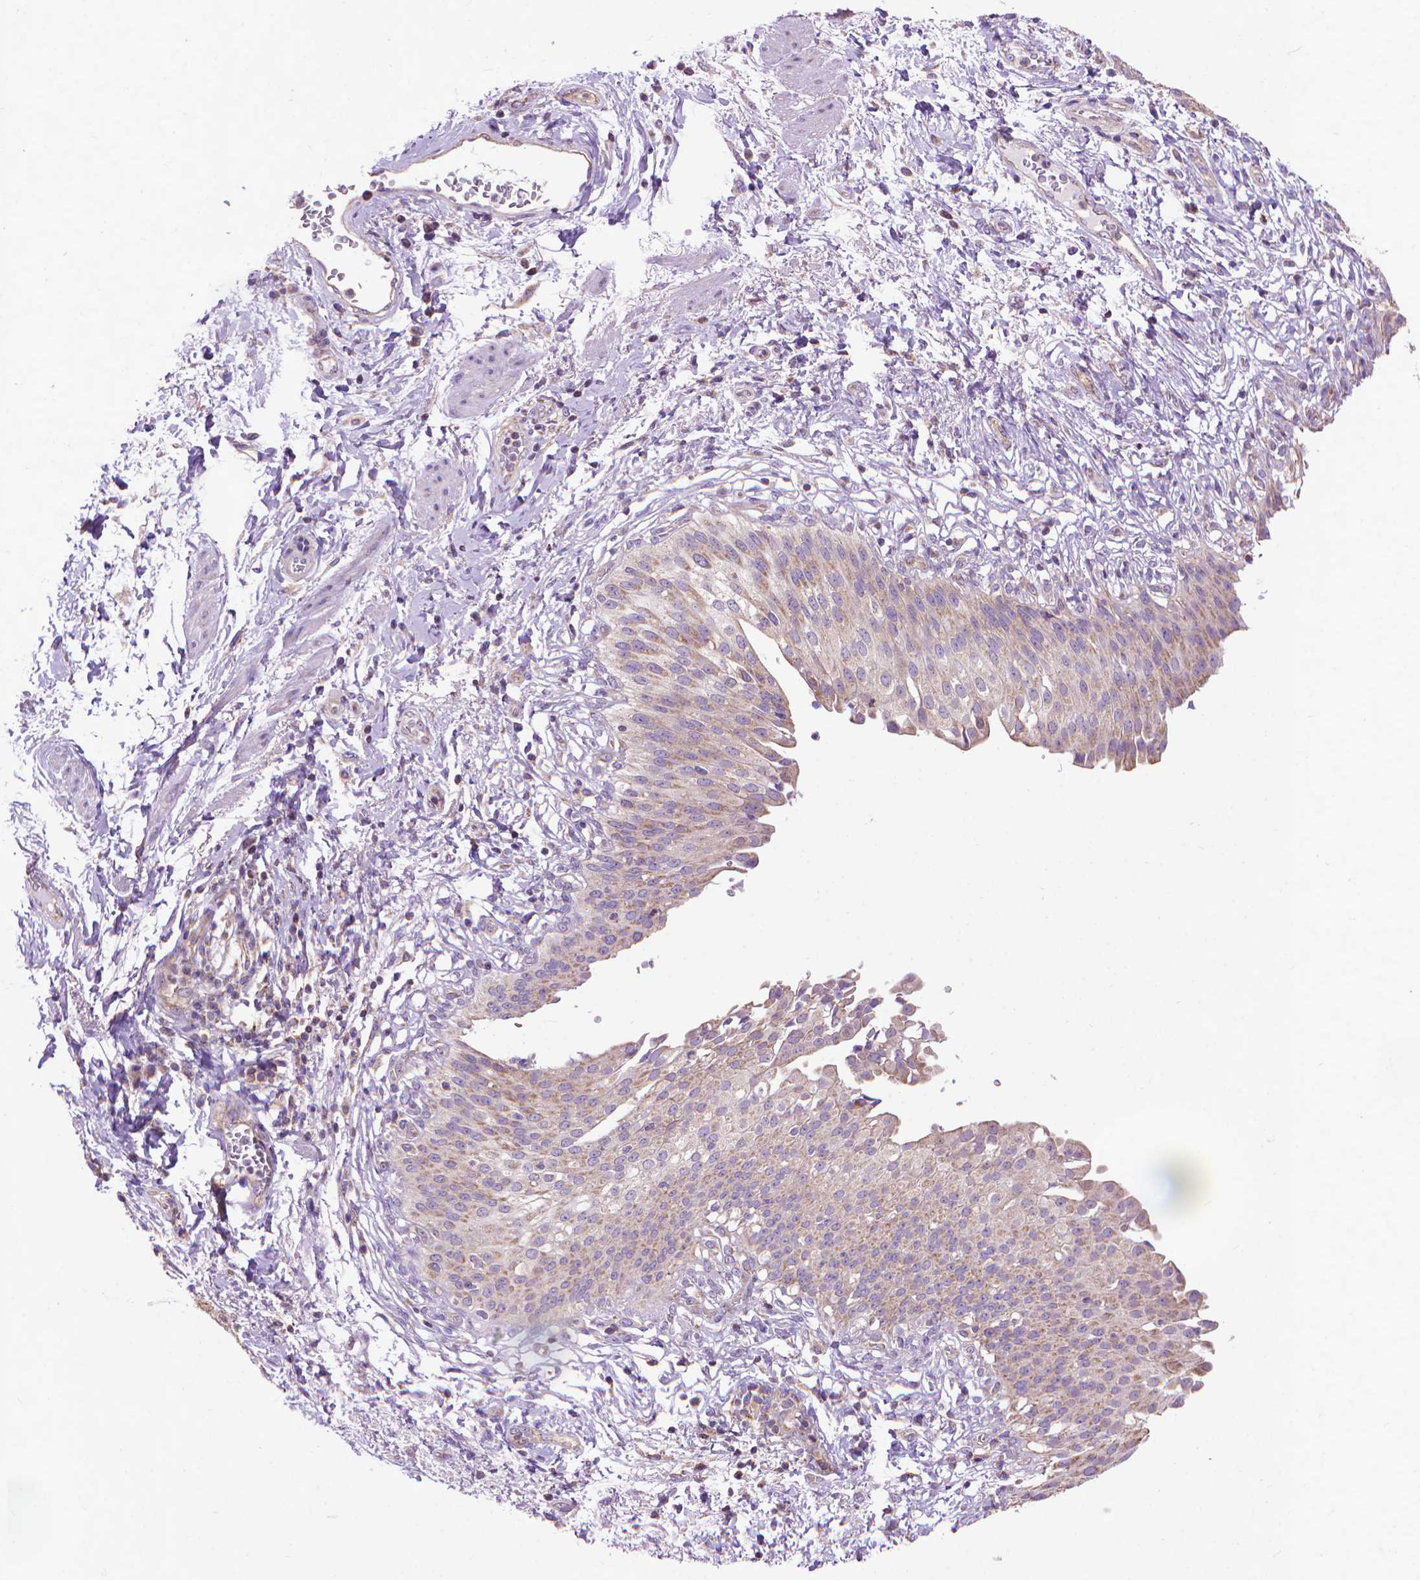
{"staining": {"intensity": "weak", "quantity": "25%-75%", "location": "cytoplasmic/membranous"}, "tissue": "urinary bladder", "cell_type": "Urothelial cells", "image_type": "normal", "snomed": [{"axis": "morphology", "description": "Normal tissue, NOS"}, {"axis": "topography", "description": "Urinary bladder"}, {"axis": "topography", "description": "Peripheral nerve tissue"}], "caption": "An image of human urinary bladder stained for a protein exhibits weak cytoplasmic/membranous brown staining in urothelial cells.", "gene": "SYN1", "patient": {"sex": "female", "age": 60}}